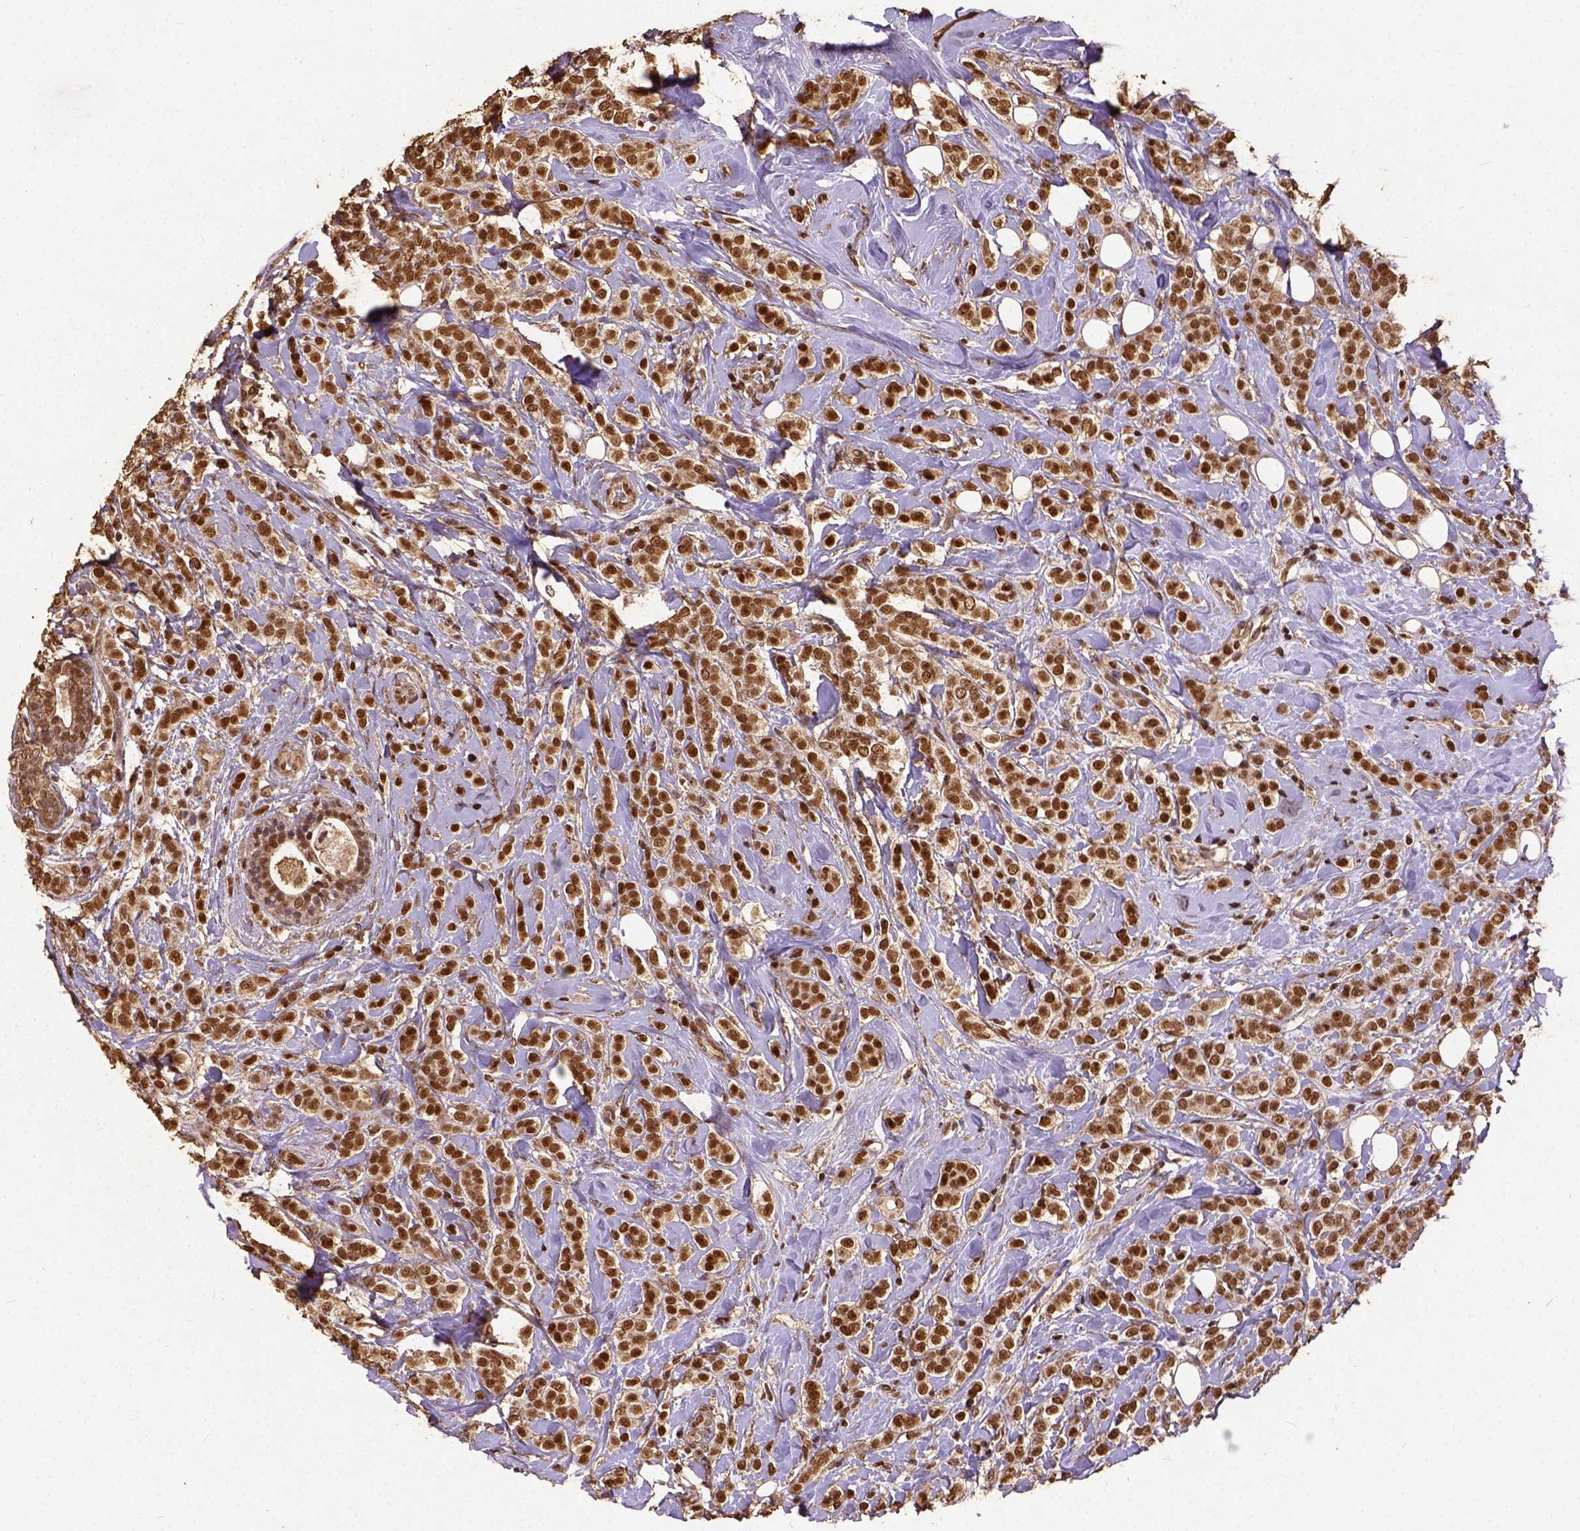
{"staining": {"intensity": "strong", "quantity": ">75%", "location": "nuclear"}, "tissue": "breast cancer", "cell_type": "Tumor cells", "image_type": "cancer", "snomed": [{"axis": "morphology", "description": "Lobular carcinoma"}, {"axis": "topography", "description": "Breast"}], "caption": "Strong nuclear protein expression is identified in about >75% of tumor cells in breast lobular carcinoma. Nuclei are stained in blue.", "gene": "NACC1", "patient": {"sex": "female", "age": 49}}